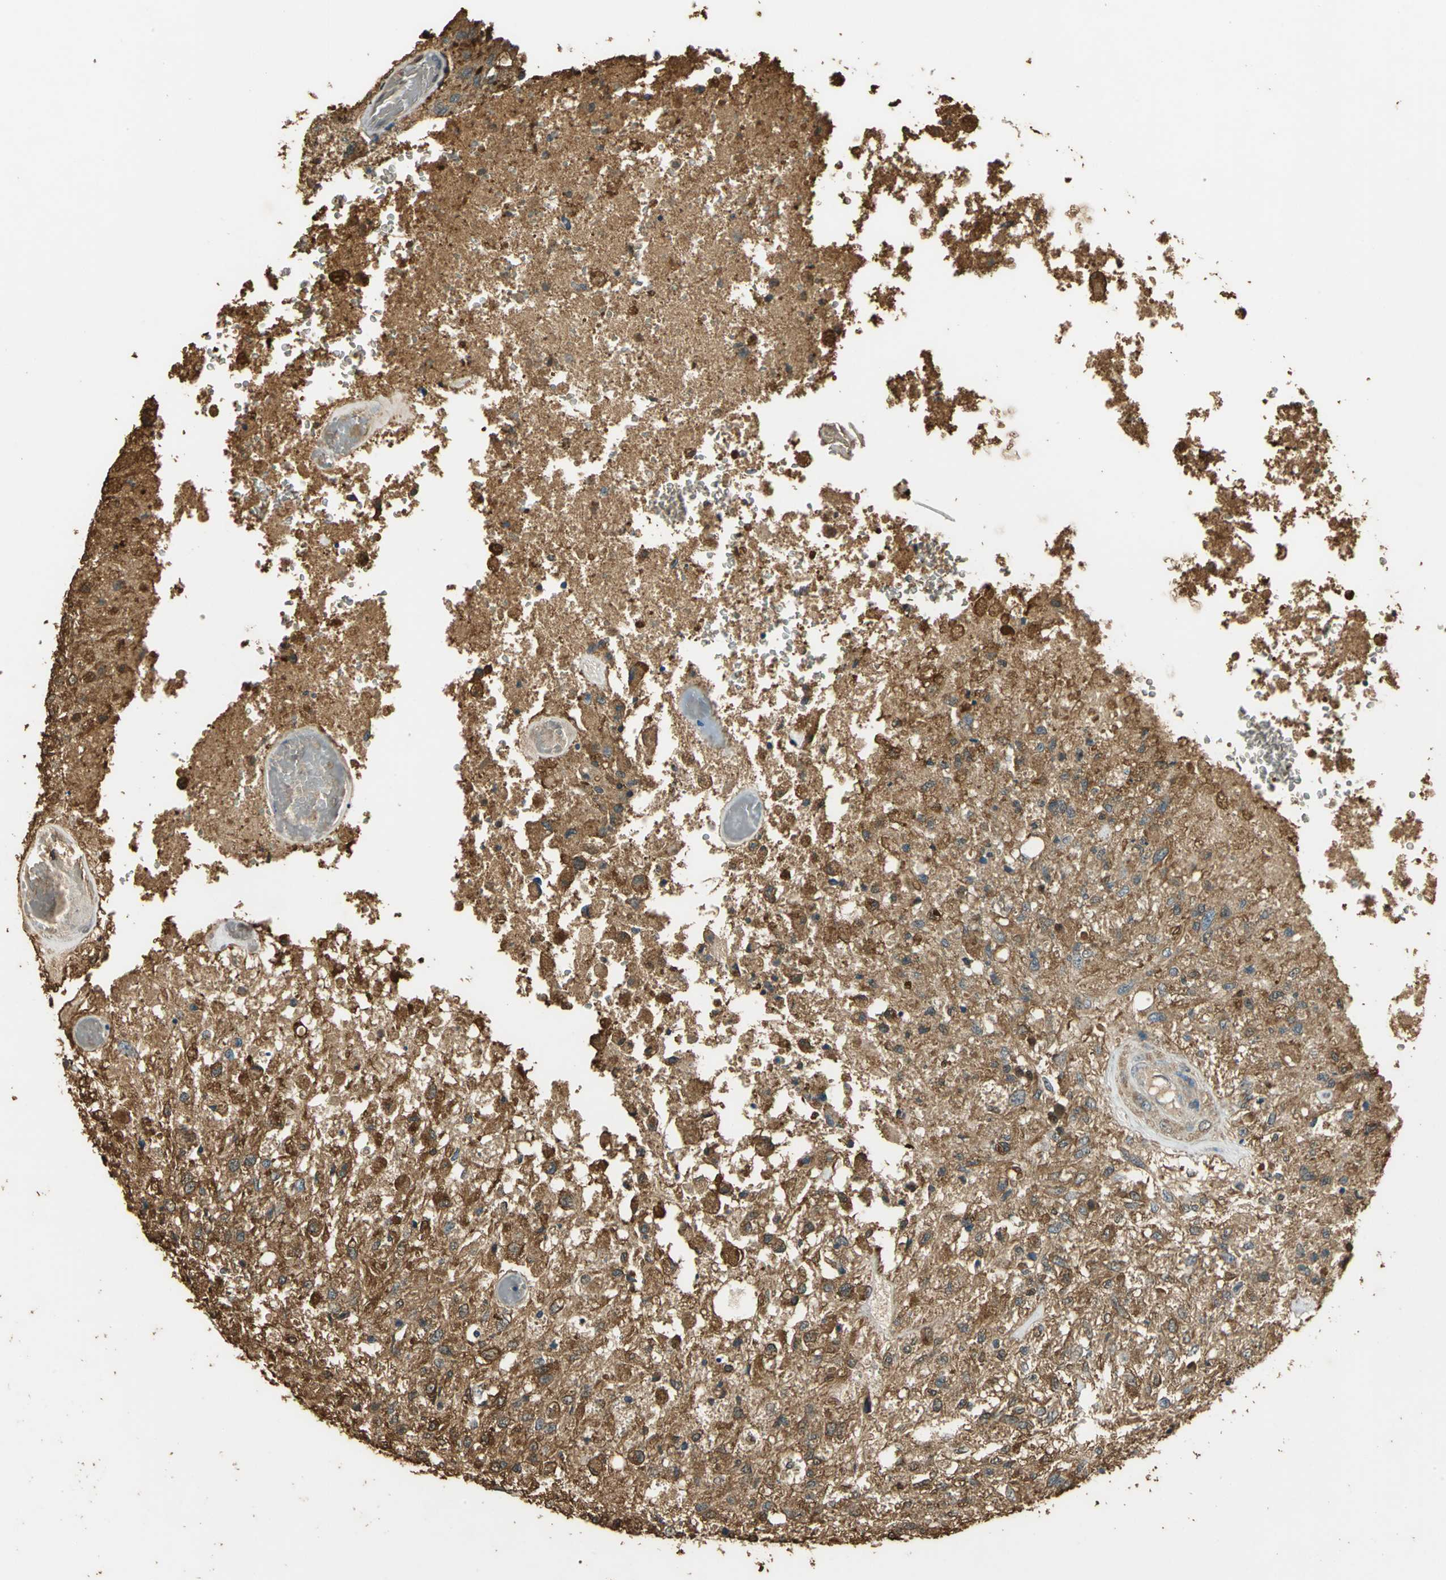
{"staining": {"intensity": "strong", "quantity": ">75%", "location": "cytoplasmic/membranous"}, "tissue": "glioma", "cell_type": "Tumor cells", "image_type": "cancer", "snomed": [{"axis": "morphology", "description": "Normal tissue, NOS"}, {"axis": "morphology", "description": "Glioma, malignant, High grade"}, {"axis": "topography", "description": "Cerebral cortex"}], "caption": "Malignant glioma (high-grade) was stained to show a protein in brown. There is high levels of strong cytoplasmic/membranous positivity in approximately >75% of tumor cells. (Brightfield microscopy of DAB IHC at high magnification).", "gene": "GAPDH", "patient": {"sex": "male", "age": 77}}